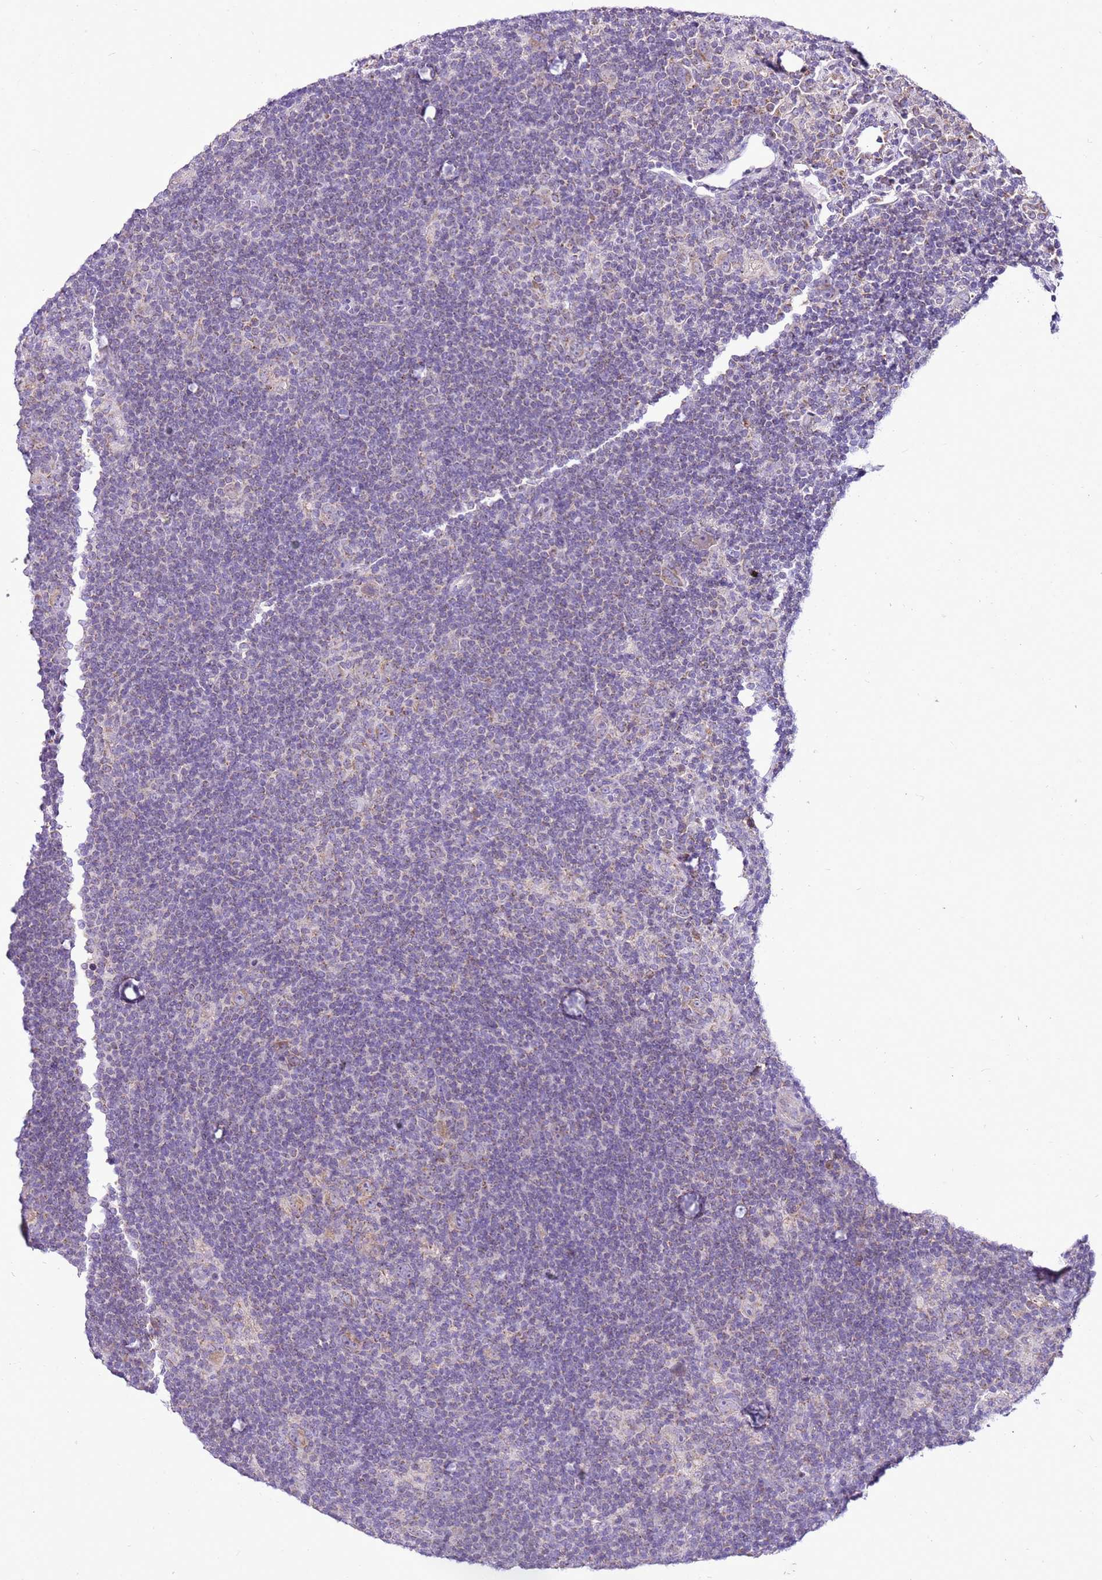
{"staining": {"intensity": "negative", "quantity": "none", "location": "none"}, "tissue": "lymphoma", "cell_type": "Tumor cells", "image_type": "cancer", "snomed": [{"axis": "morphology", "description": "Hodgkin's disease, NOS"}, {"axis": "topography", "description": "Lymph node"}], "caption": "IHC photomicrograph of neoplastic tissue: human lymphoma stained with DAB (3,3'-diaminobenzidine) displays no significant protein positivity in tumor cells.", "gene": "MRPL36", "patient": {"sex": "female", "age": 57}}